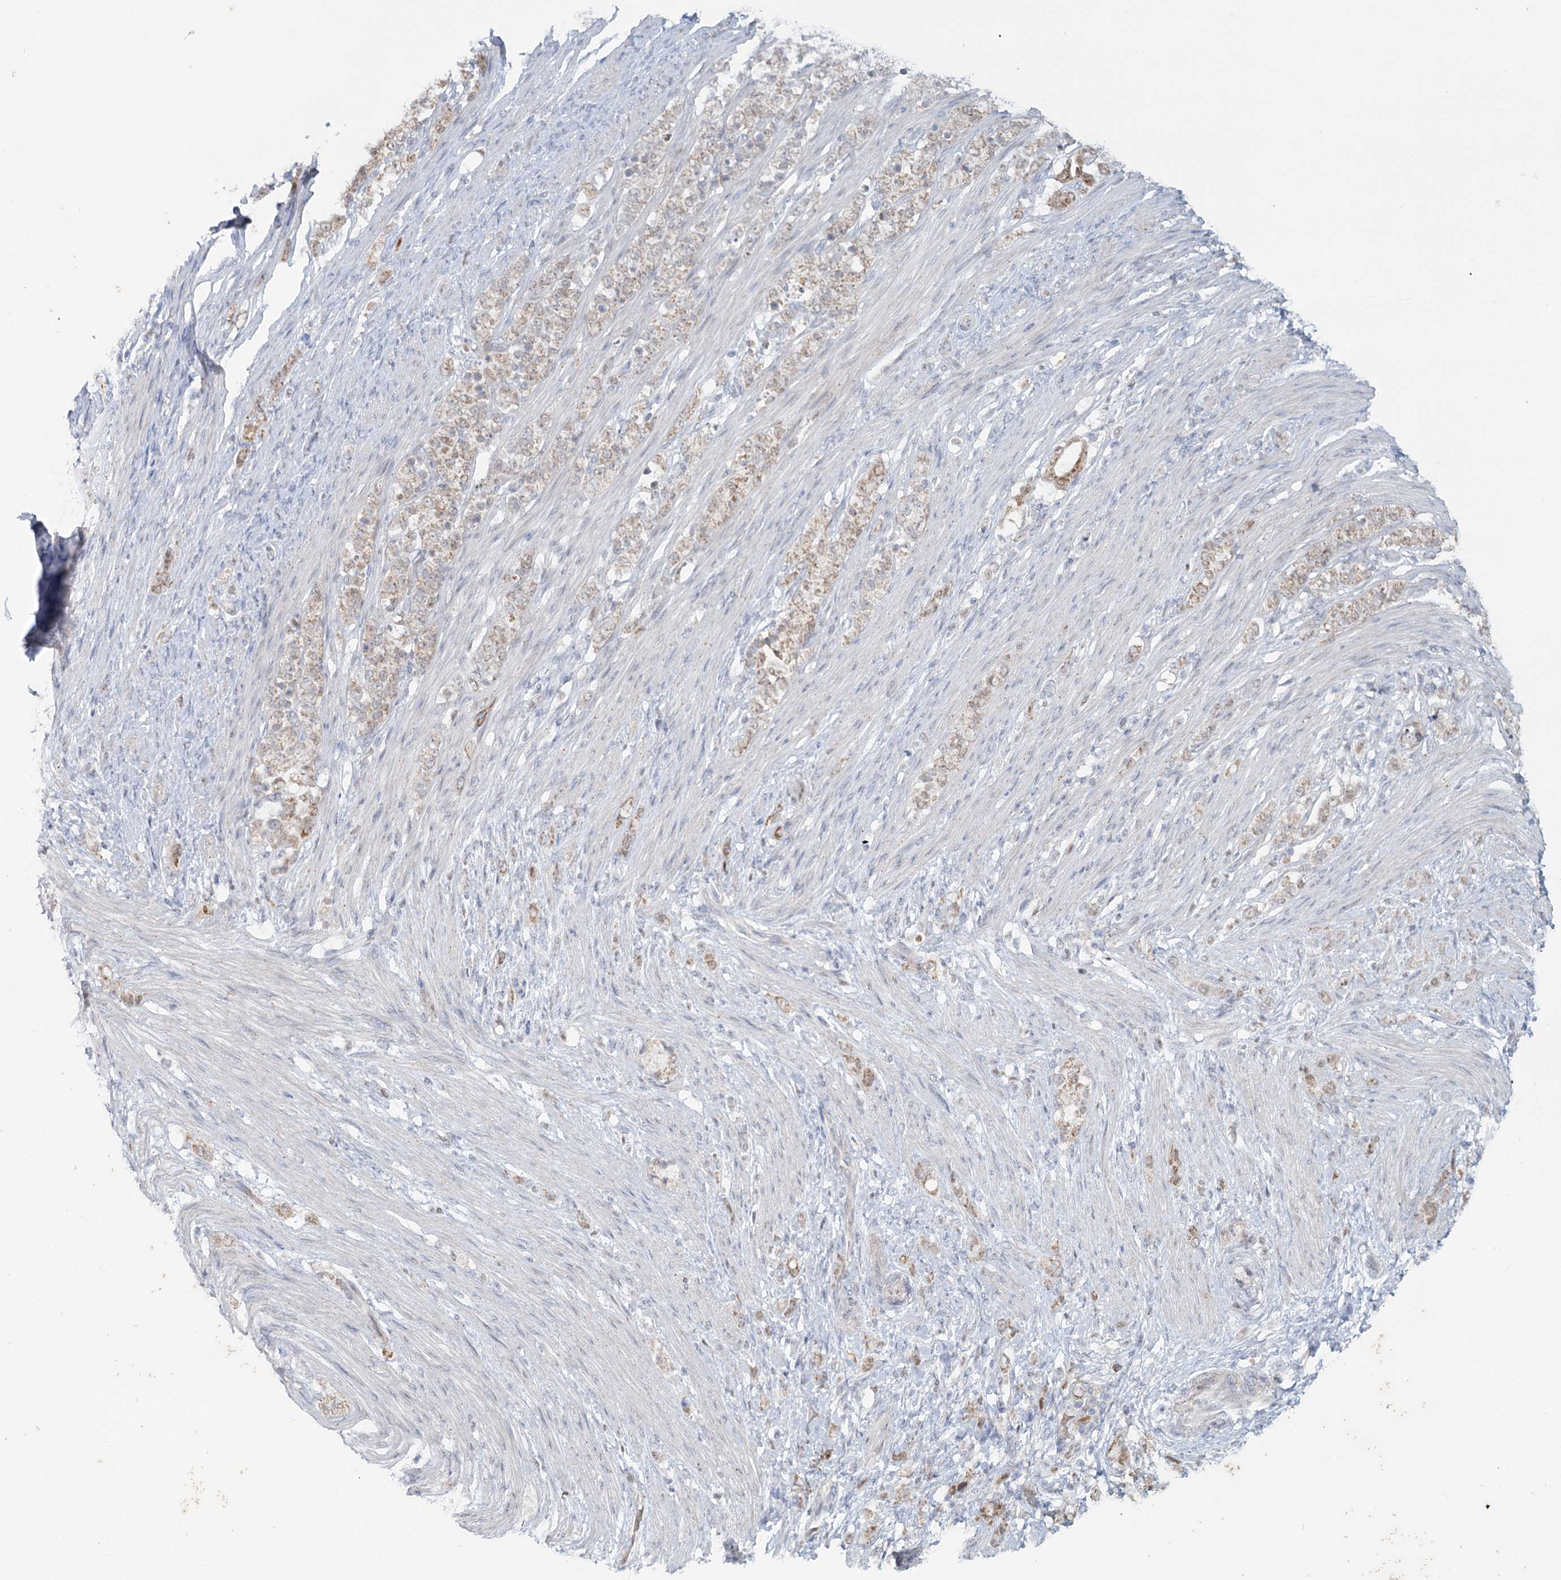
{"staining": {"intensity": "weak", "quantity": "25%-75%", "location": "cytoplasmic/membranous"}, "tissue": "stomach cancer", "cell_type": "Tumor cells", "image_type": "cancer", "snomed": [{"axis": "morphology", "description": "Adenocarcinoma, NOS"}, {"axis": "topography", "description": "Stomach"}], "caption": "Immunohistochemistry (IHC) staining of stomach cancer, which demonstrates low levels of weak cytoplasmic/membranous expression in approximately 25%-75% of tumor cells indicating weak cytoplasmic/membranous protein positivity. The staining was performed using DAB (3,3'-diaminobenzidine) (brown) for protein detection and nuclei were counterstained in hematoxylin (blue).", "gene": "MTG1", "patient": {"sex": "female", "age": 79}}